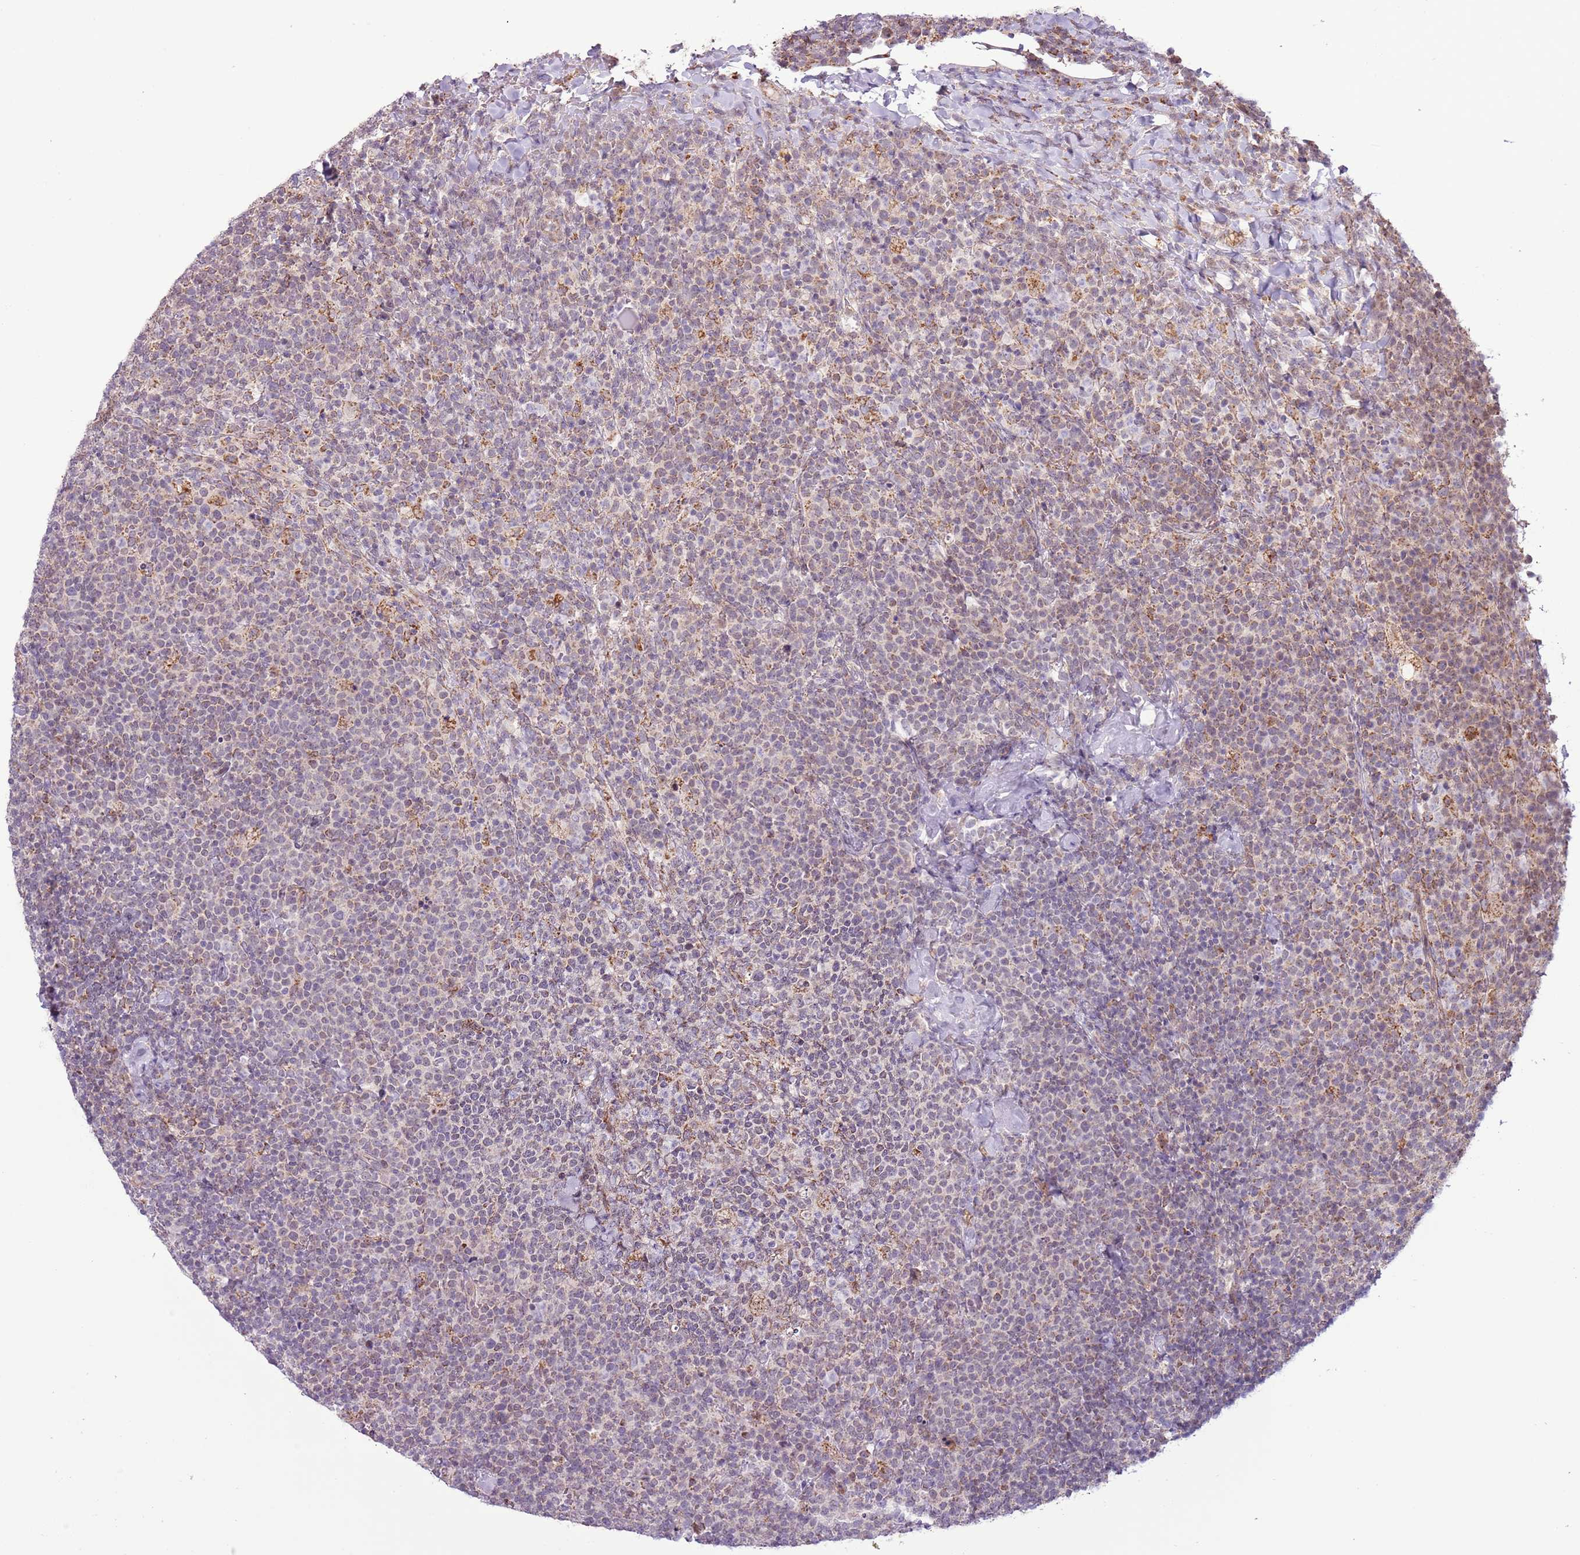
{"staining": {"intensity": "weak", "quantity": "<25%", "location": "cytoplasmic/membranous"}, "tissue": "lymphoma", "cell_type": "Tumor cells", "image_type": "cancer", "snomed": [{"axis": "morphology", "description": "Malignant lymphoma, non-Hodgkin's type, High grade"}, {"axis": "topography", "description": "Lymph node"}], "caption": "DAB (3,3'-diaminobenzidine) immunohistochemical staining of lymphoma exhibits no significant positivity in tumor cells. Nuclei are stained in blue.", "gene": "MLLT11", "patient": {"sex": "male", "age": 61}}